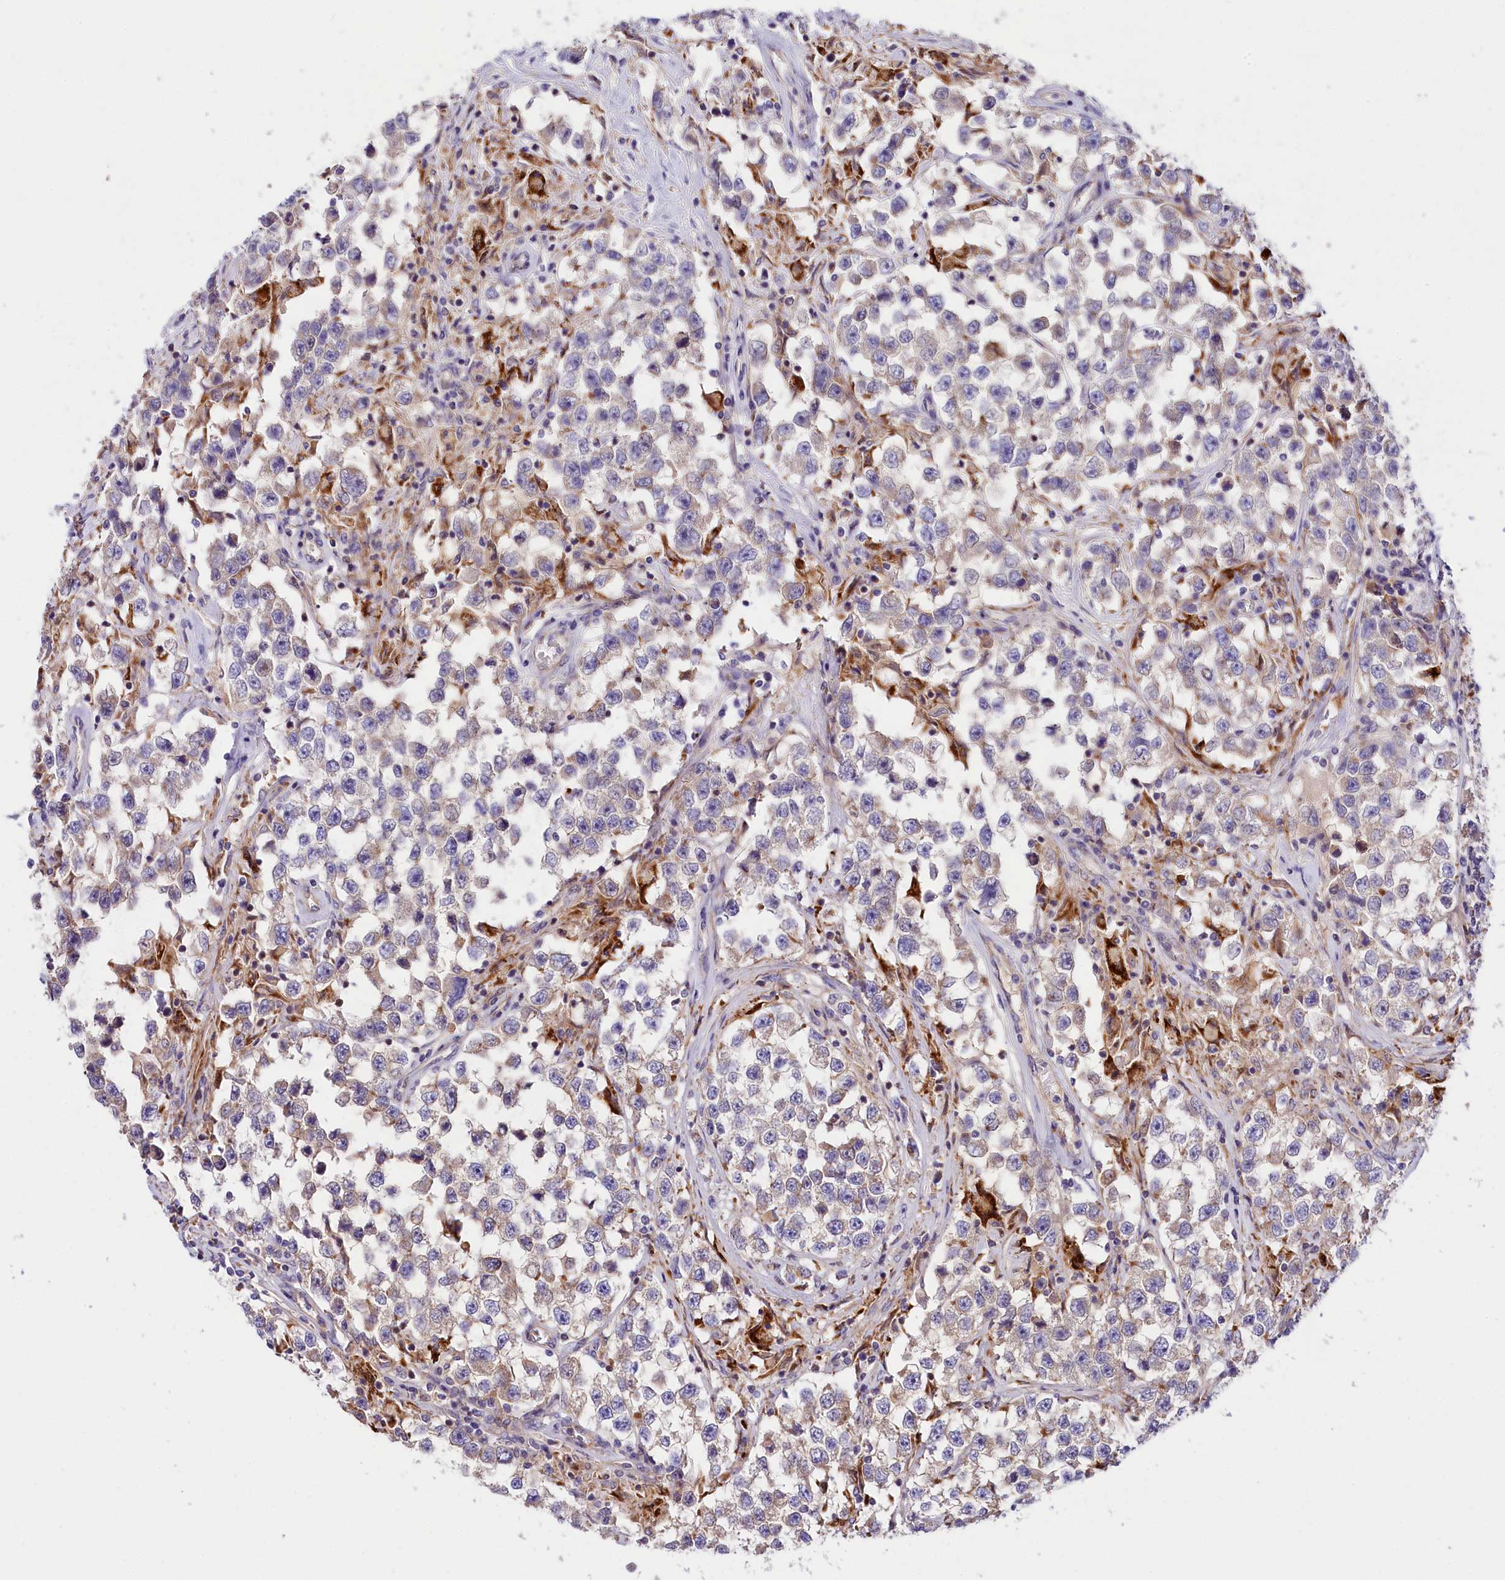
{"staining": {"intensity": "weak", "quantity": "<25%", "location": "cytoplasmic/membranous"}, "tissue": "testis cancer", "cell_type": "Tumor cells", "image_type": "cancer", "snomed": [{"axis": "morphology", "description": "Seminoma, NOS"}, {"axis": "topography", "description": "Testis"}], "caption": "Seminoma (testis) was stained to show a protein in brown. There is no significant staining in tumor cells.", "gene": "ARMC6", "patient": {"sex": "male", "age": 46}}